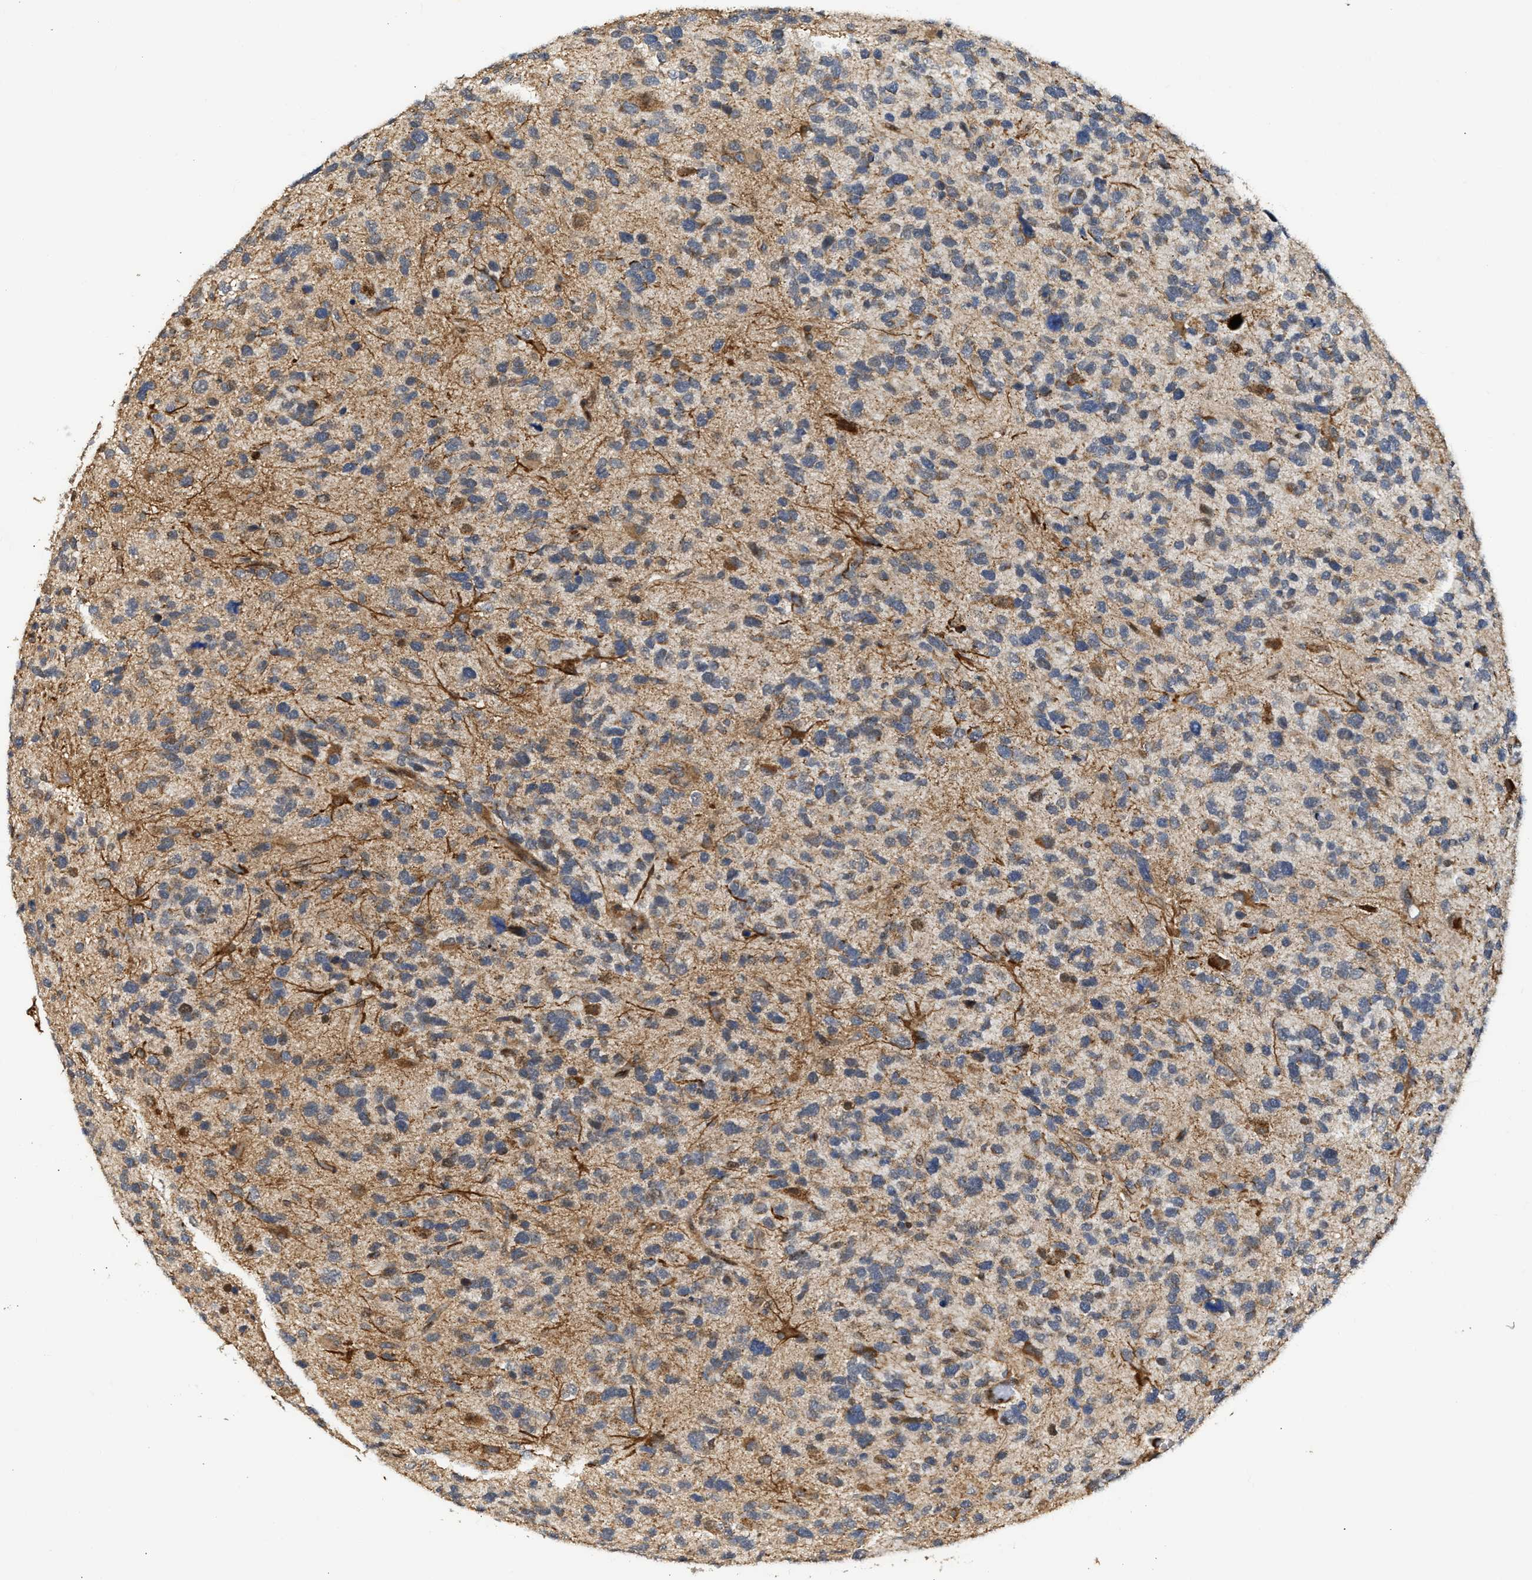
{"staining": {"intensity": "moderate", "quantity": ">75%", "location": "cytoplasmic/membranous"}, "tissue": "glioma", "cell_type": "Tumor cells", "image_type": "cancer", "snomed": [{"axis": "morphology", "description": "Glioma, malignant, High grade"}, {"axis": "topography", "description": "Brain"}], "caption": "This image reveals malignant high-grade glioma stained with immunohistochemistry to label a protein in brown. The cytoplasmic/membranous of tumor cells show moderate positivity for the protein. Nuclei are counter-stained blue.", "gene": "DEPTOR", "patient": {"sex": "female", "age": 58}}